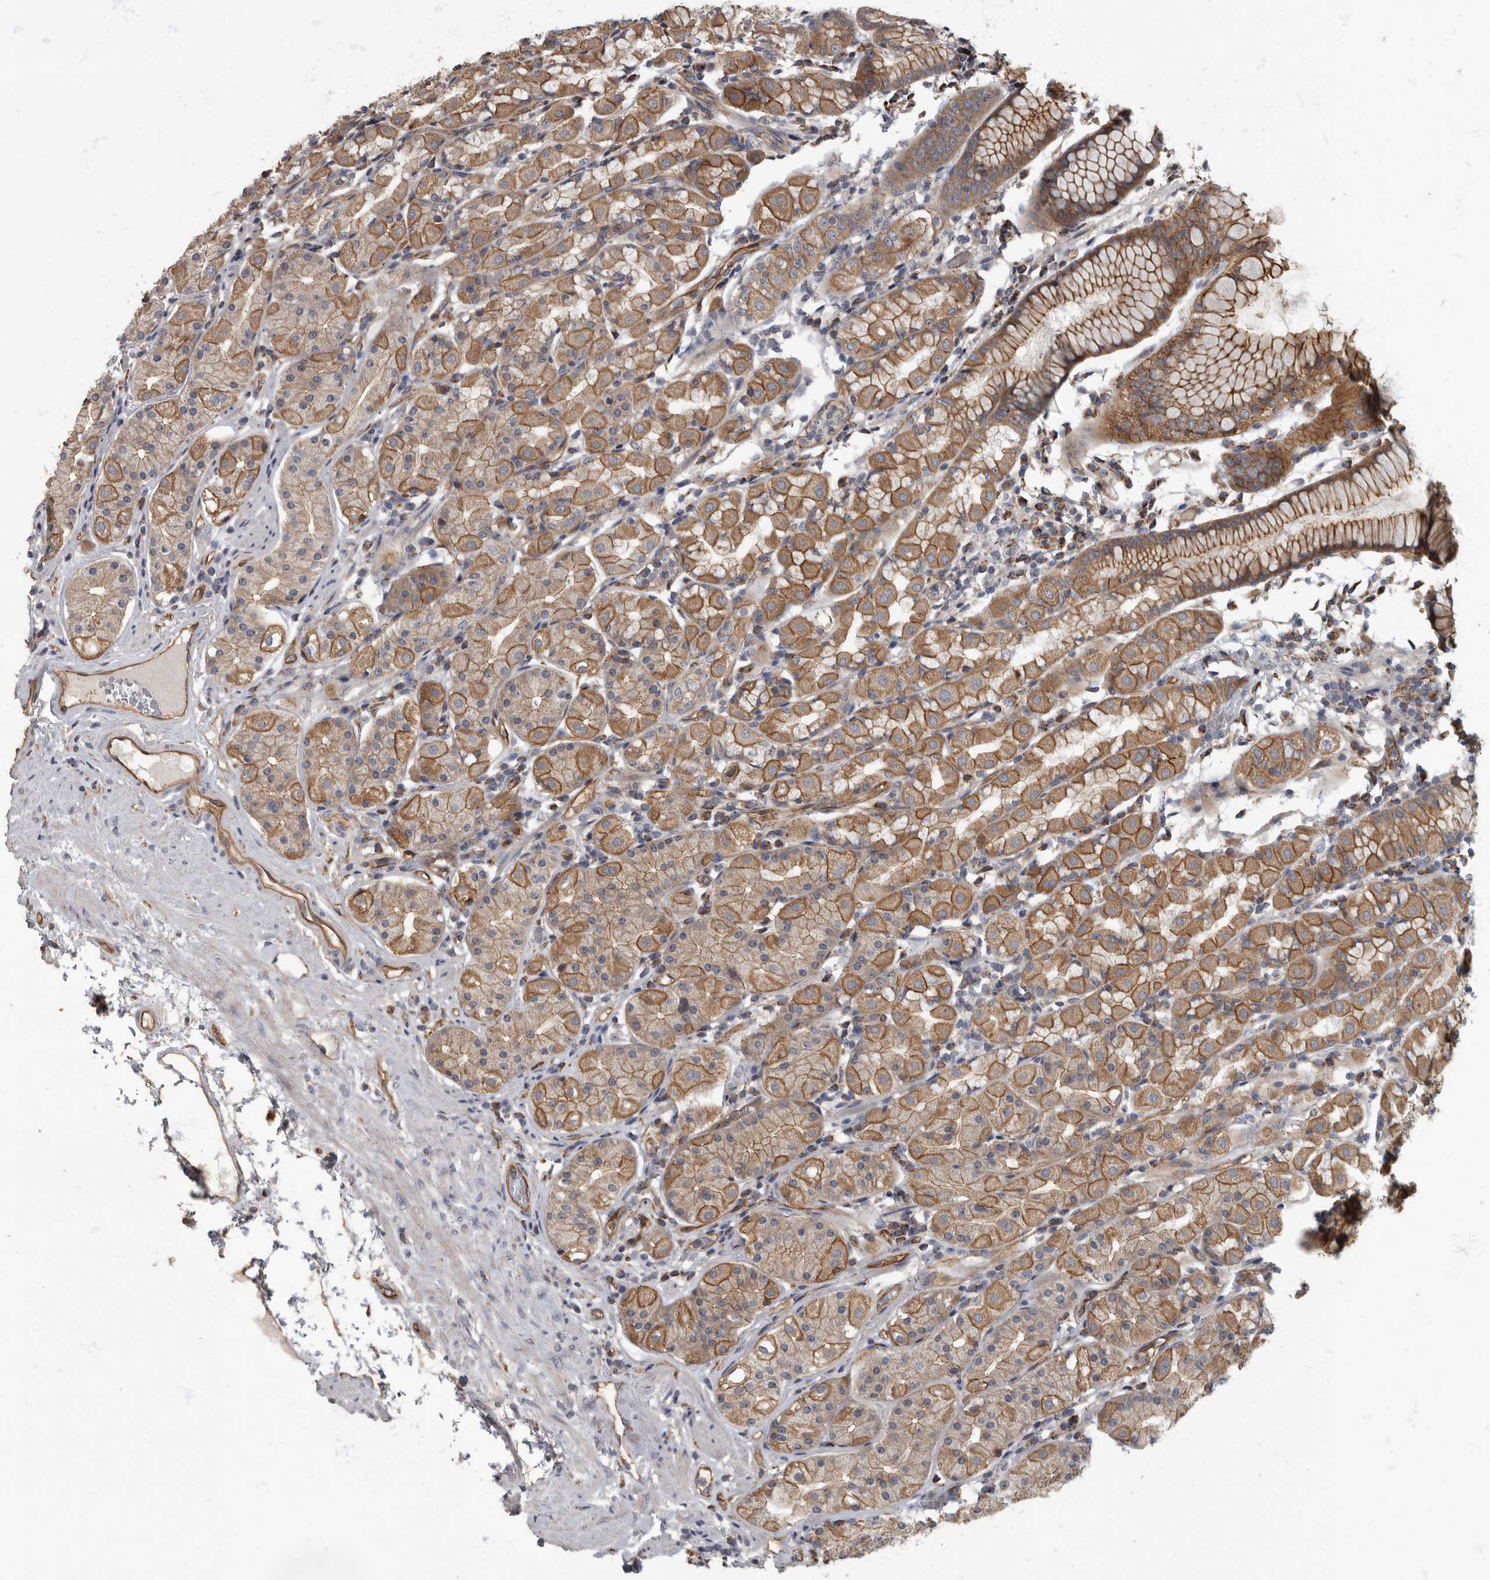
{"staining": {"intensity": "moderate", "quantity": ">75%", "location": "cytoplasmic/membranous"}, "tissue": "stomach", "cell_type": "Glandular cells", "image_type": "normal", "snomed": [{"axis": "morphology", "description": "Normal tissue, NOS"}, {"axis": "topography", "description": "Stomach, lower"}], "caption": "Moderate cytoplasmic/membranous protein staining is identified in approximately >75% of glandular cells in stomach.", "gene": "PDK1", "patient": {"sex": "female", "age": 56}}